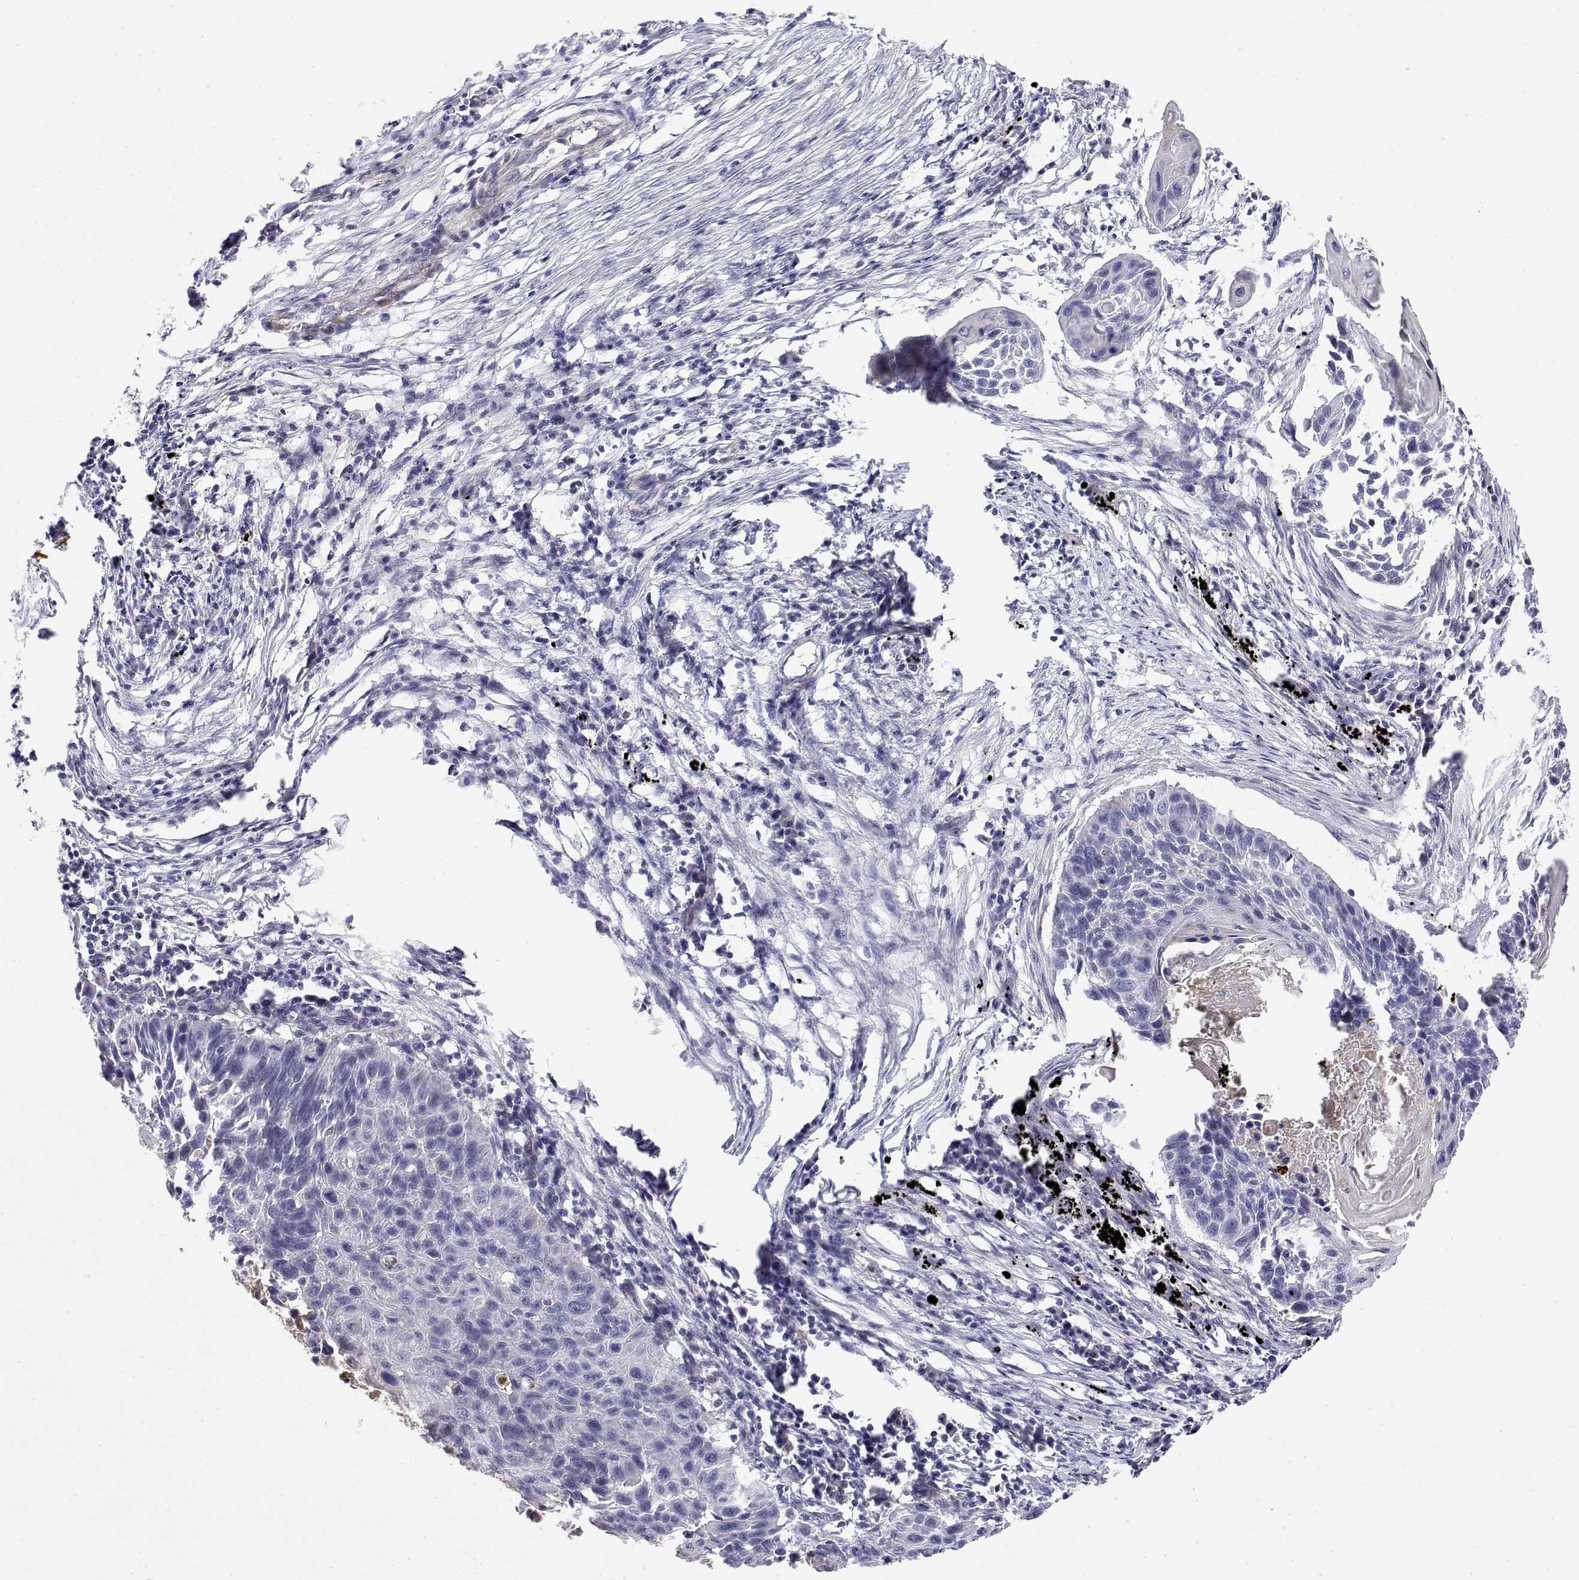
{"staining": {"intensity": "negative", "quantity": "none", "location": "none"}, "tissue": "lung cancer", "cell_type": "Tumor cells", "image_type": "cancer", "snomed": [{"axis": "morphology", "description": "Squamous cell carcinoma, NOS"}, {"axis": "topography", "description": "Lung"}], "caption": "This photomicrograph is of lung squamous cell carcinoma stained with immunohistochemistry (IHC) to label a protein in brown with the nuclei are counter-stained blue. There is no expression in tumor cells.", "gene": "GGACT", "patient": {"sex": "male", "age": 78}}